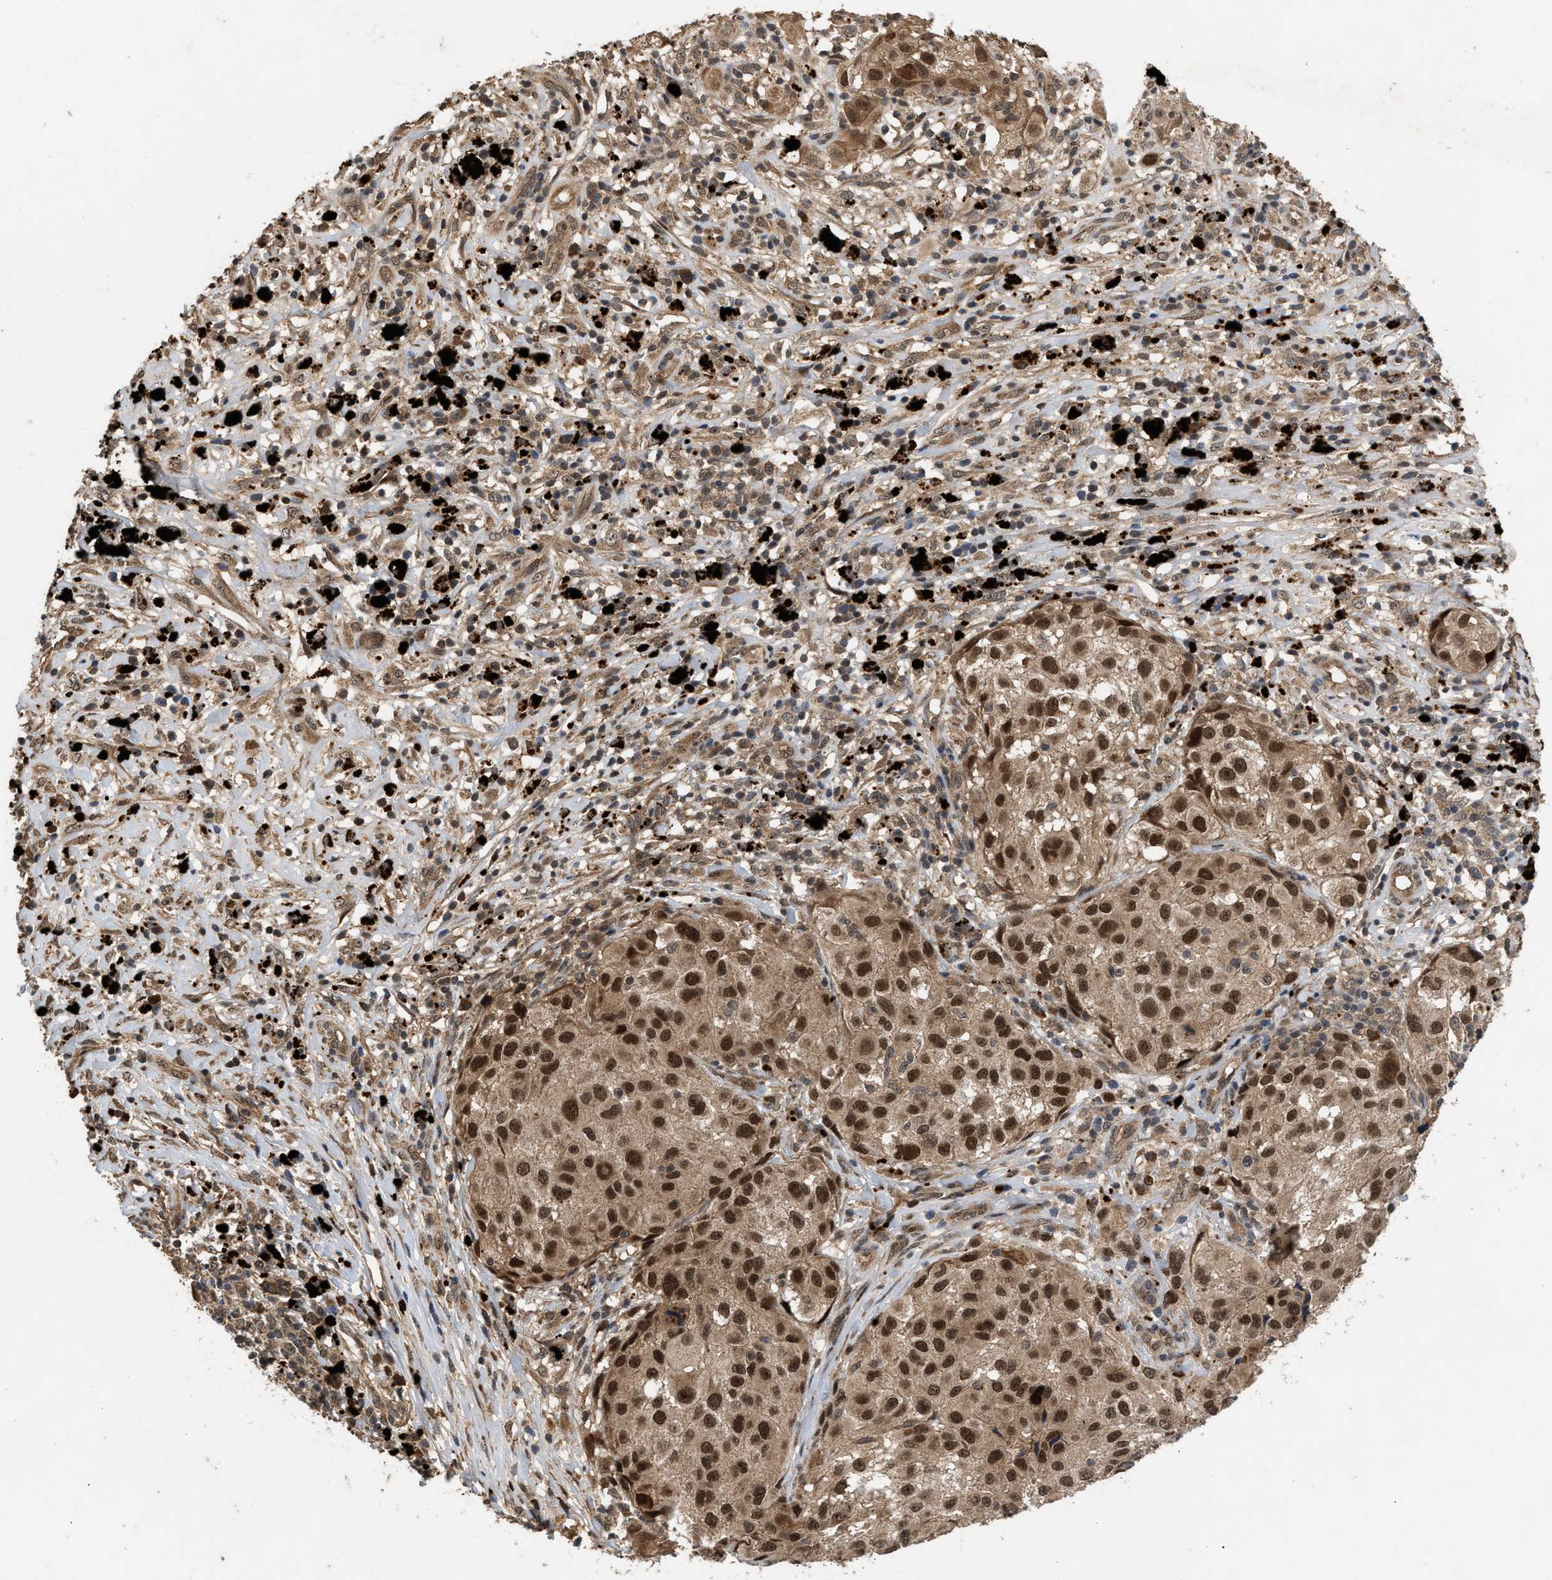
{"staining": {"intensity": "strong", "quantity": ">75%", "location": "cytoplasmic/membranous,nuclear"}, "tissue": "melanoma", "cell_type": "Tumor cells", "image_type": "cancer", "snomed": [{"axis": "morphology", "description": "Necrosis, NOS"}, {"axis": "morphology", "description": "Malignant melanoma, NOS"}, {"axis": "topography", "description": "Skin"}], "caption": "Immunohistochemical staining of human melanoma exhibits strong cytoplasmic/membranous and nuclear protein staining in about >75% of tumor cells.", "gene": "RUSC2", "patient": {"sex": "female", "age": 87}}